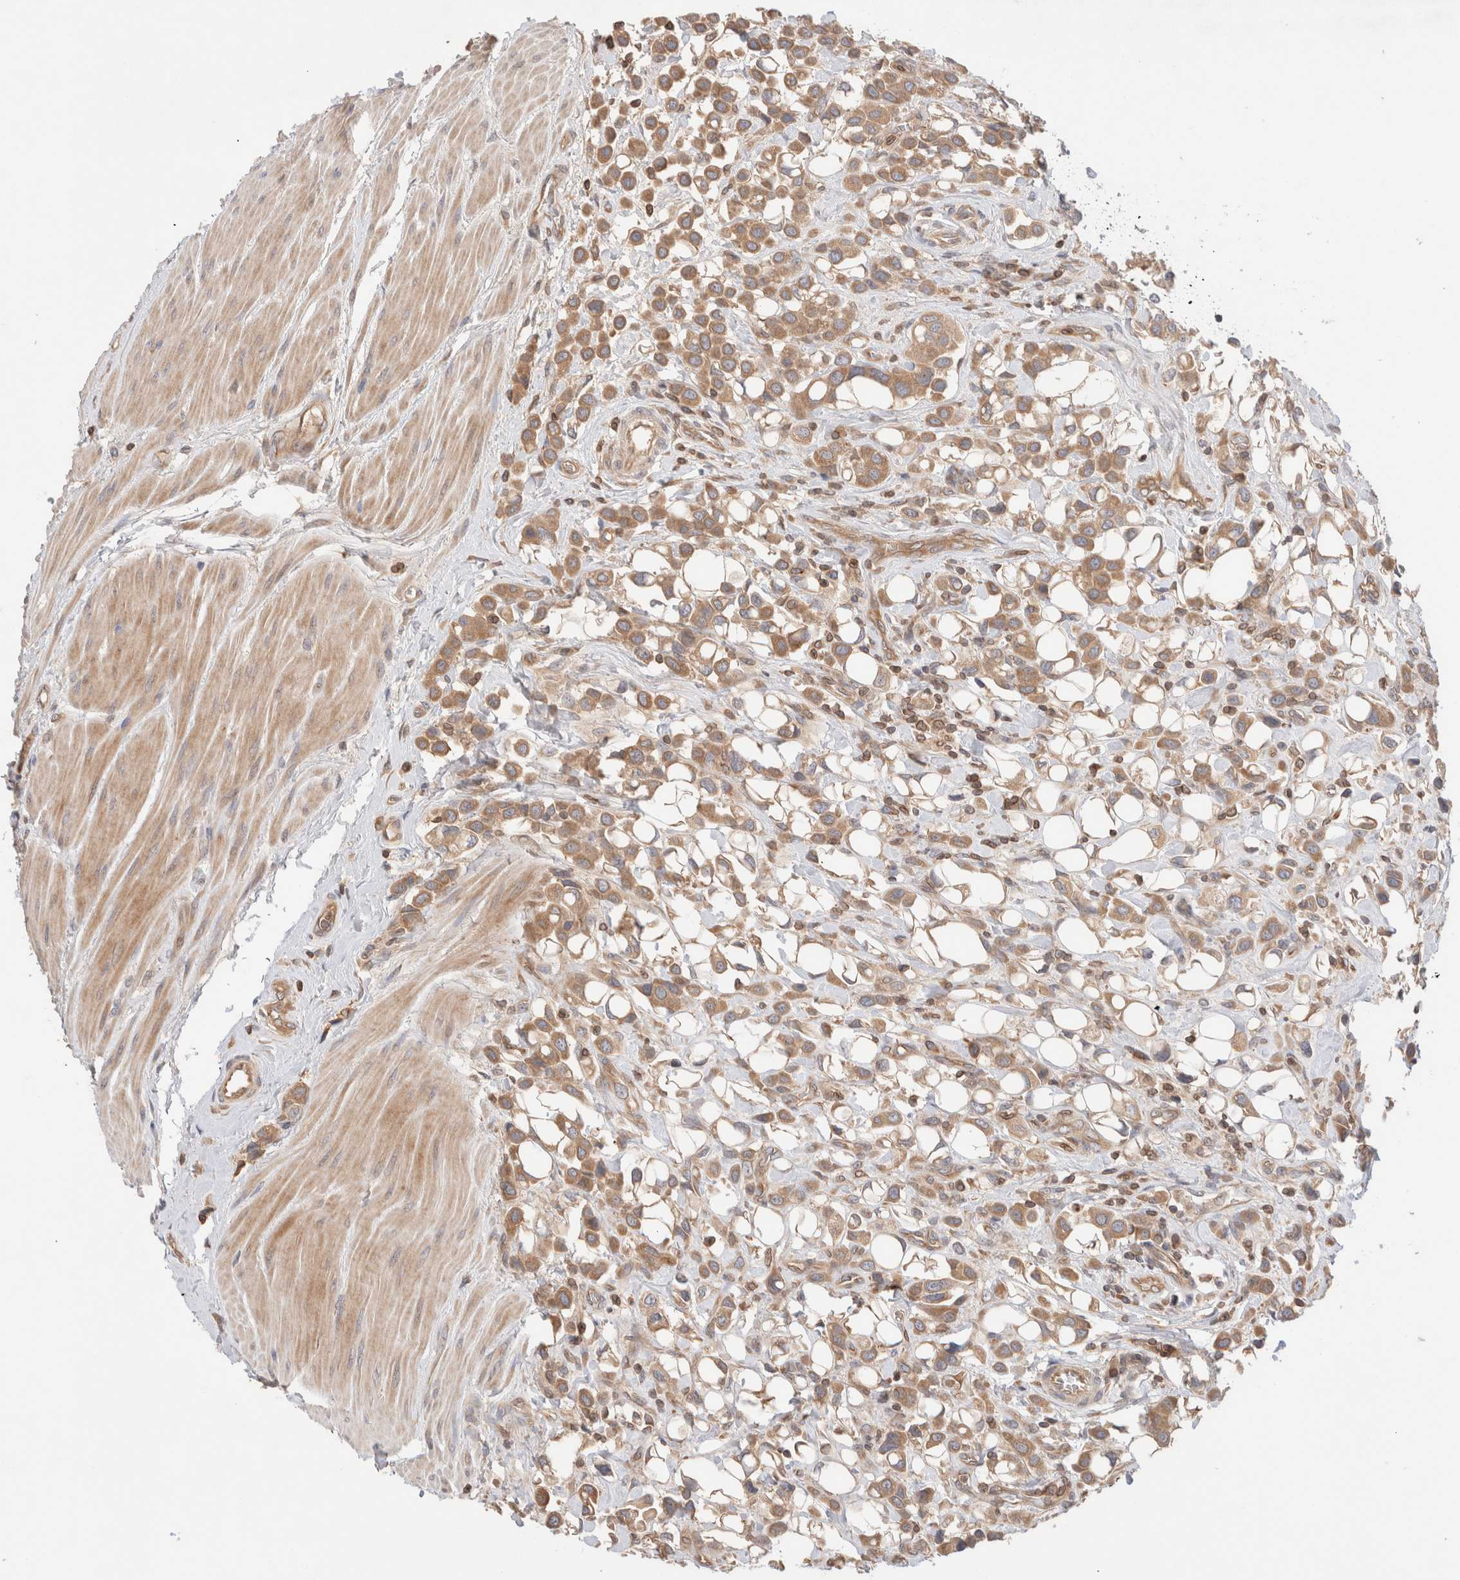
{"staining": {"intensity": "moderate", "quantity": ">75%", "location": "cytoplasmic/membranous"}, "tissue": "urothelial cancer", "cell_type": "Tumor cells", "image_type": "cancer", "snomed": [{"axis": "morphology", "description": "Urothelial carcinoma, High grade"}, {"axis": "topography", "description": "Urinary bladder"}], "caption": "Tumor cells exhibit medium levels of moderate cytoplasmic/membranous staining in approximately >75% of cells in human urothelial carcinoma (high-grade). (DAB (3,3'-diaminobenzidine) = brown stain, brightfield microscopy at high magnification).", "gene": "SIKE1", "patient": {"sex": "male", "age": 50}}